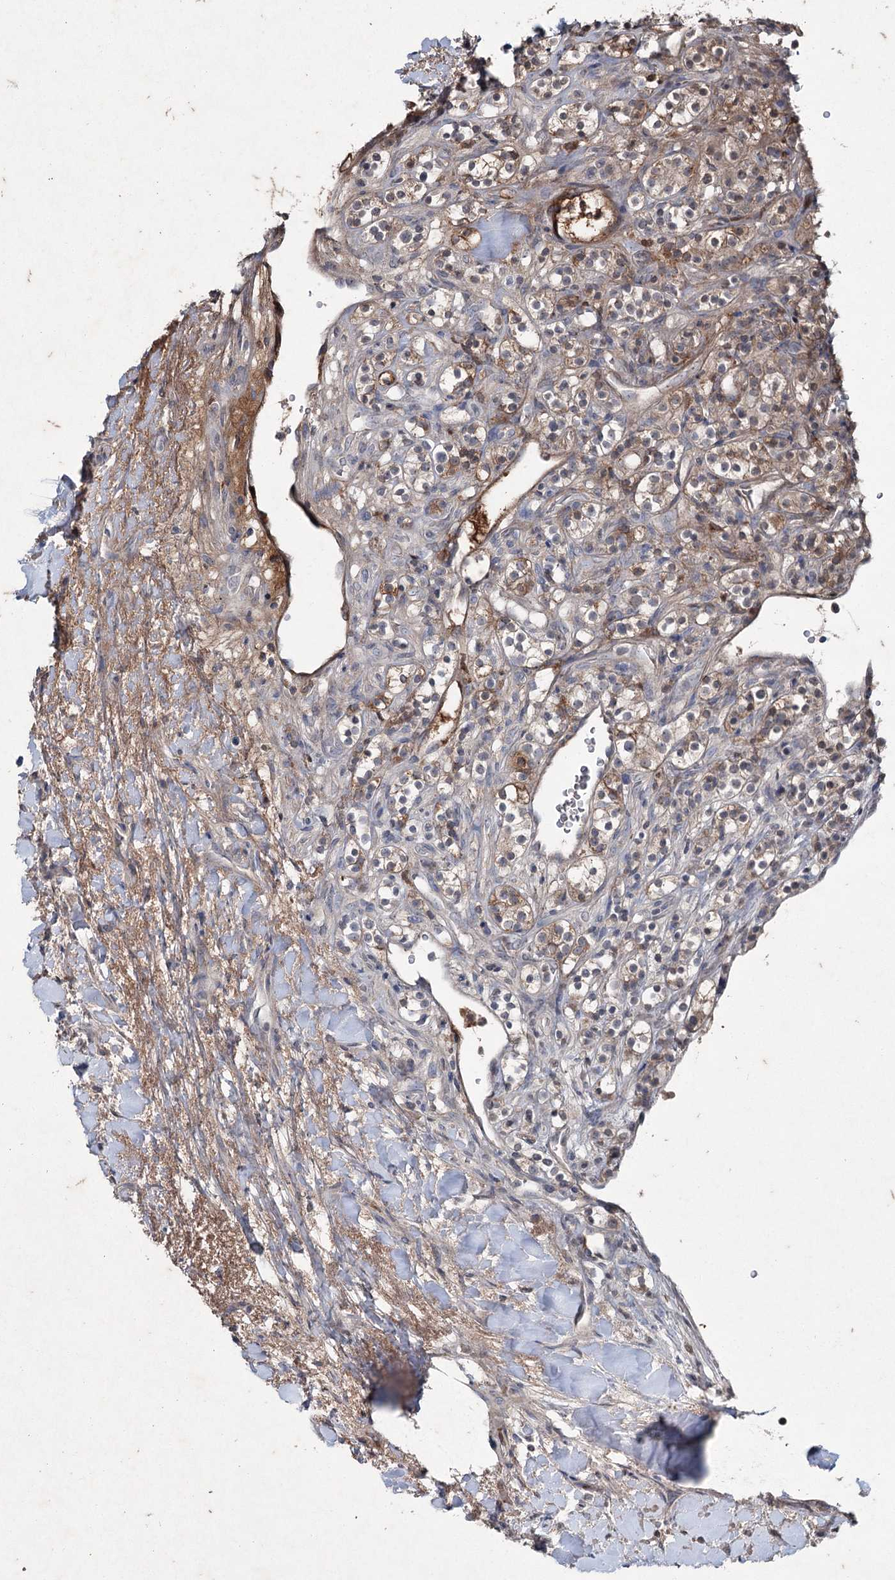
{"staining": {"intensity": "weak", "quantity": "25%-75%", "location": "cytoplasmic/membranous"}, "tissue": "renal cancer", "cell_type": "Tumor cells", "image_type": "cancer", "snomed": [{"axis": "morphology", "description": "Adenocarcinoma, NOS"}, {"axis": "topography", "description": "Kidney"}], "caption": "Brown immunohistochemical staining in renal cancer demonstrates weak cytoplasmic/membranous staining in about 25%-75% of tumor cells. (Stains: DAB in brown, nuclei in blue, Microscopy: brightfield microscopy at high magnification).", "gene": "PGLYRP2", "patient": {"sex": "male", "age": 77}}